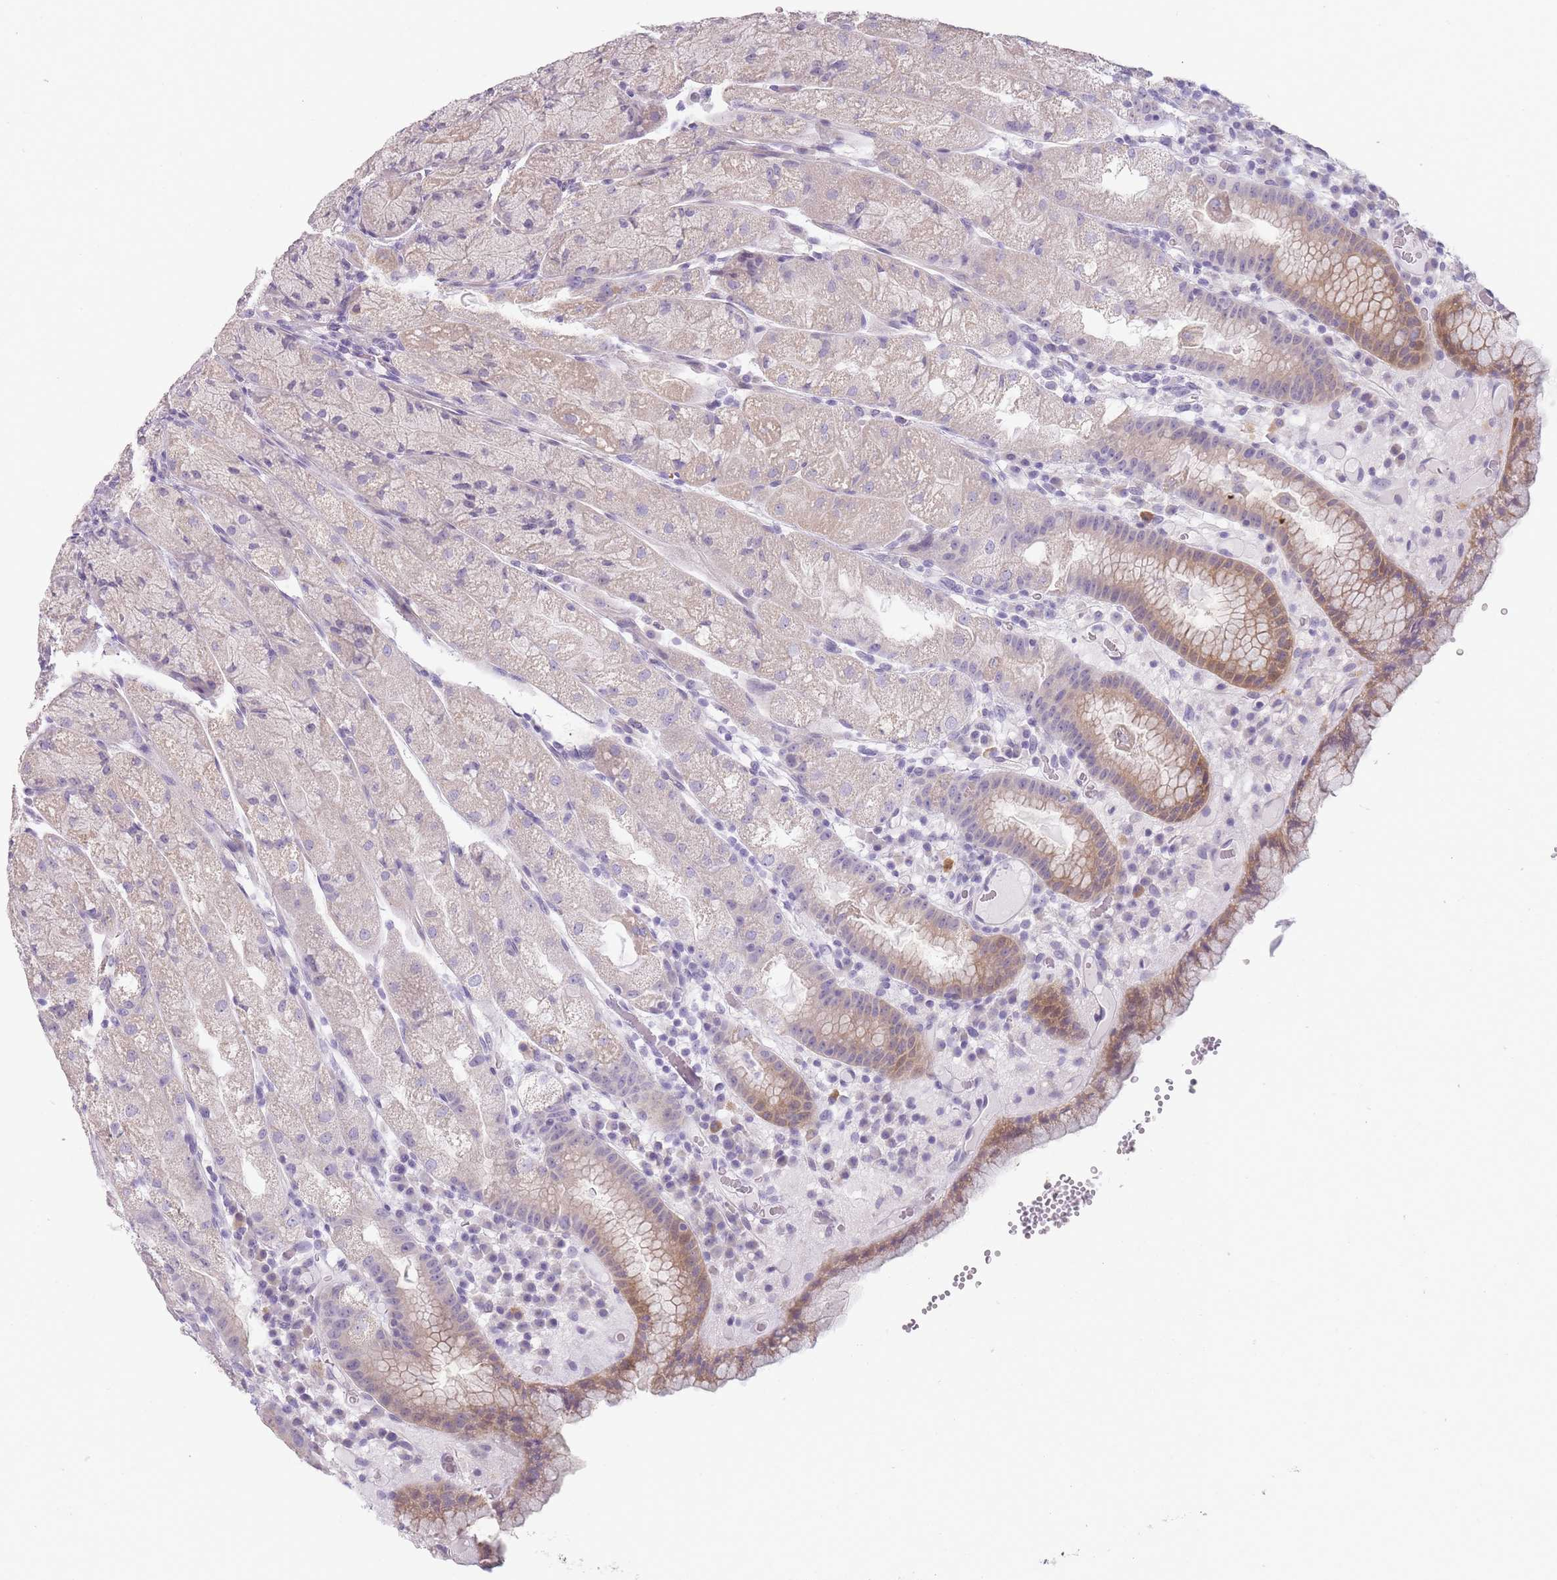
{"staining": {"intensity": "moderate", "quantity": "<25%", "location": "cytoplasmic/membranous"}, "tissue": "stomach", "cell_type": "Glandular cells", "image_type": "normal", "snomed": [{"axis": "morphology", "description": "Normal tissue, NOS"}, {"axis": "topography", "description": "Stomach, upper"}], "caption": "Benign stomach demonstrates moderate cytoplasmic/membranous staining in approximately <25% of glandular cells.", "gene": "TMEM236", "patient": {"sex": "male", "age": 52}}